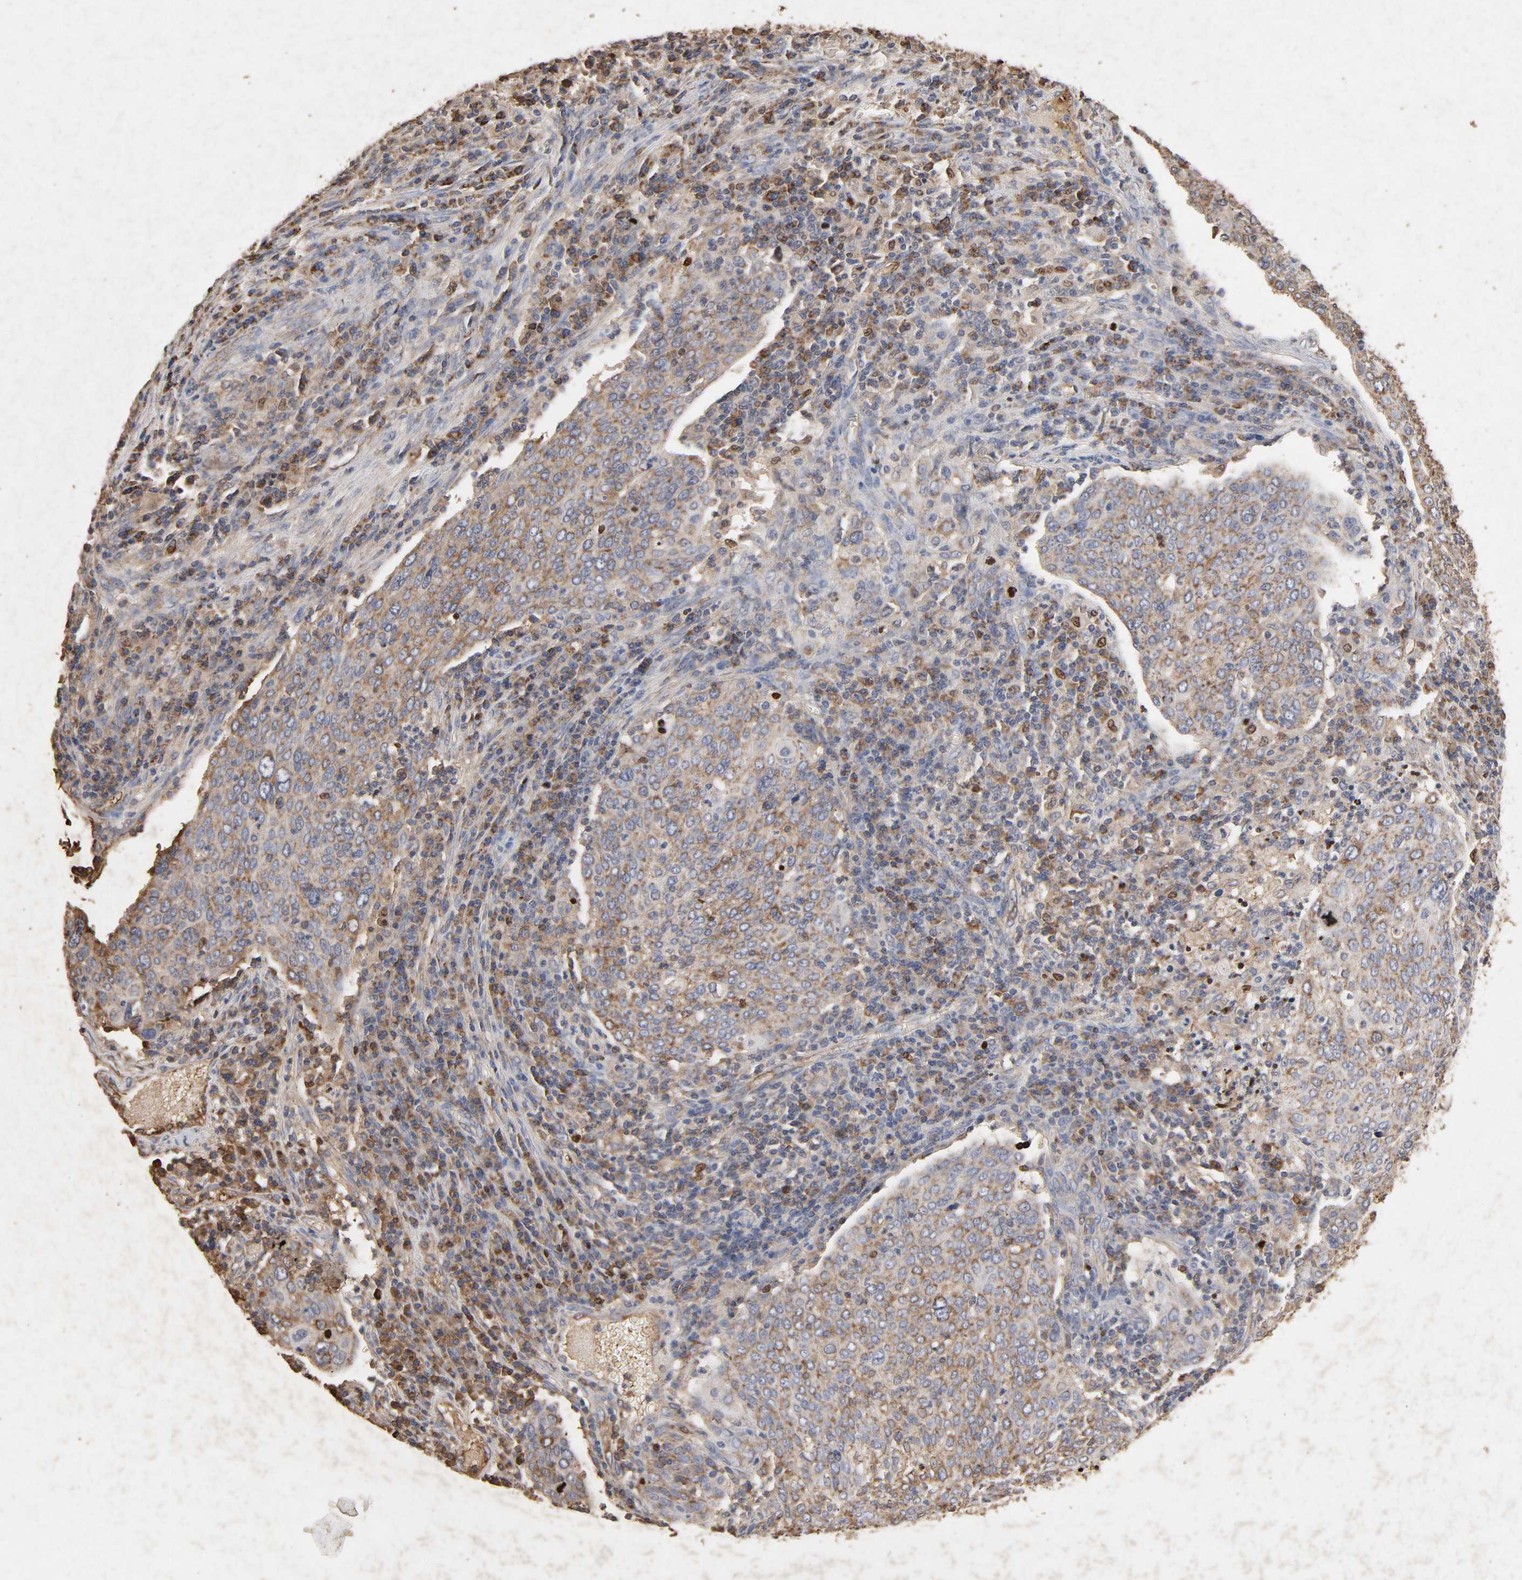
{"staining": {"intensity": "moderate", "quantity": ">75%", "location": "cytoplasmic/membranous"}, "tissue": "cervical cancer", "cell_type": "Tumor cells", "image_type": "cancer", "snomed": [{"axis": "morphology", "description": "Squamous cell carcinoma, NOS"}, {"axis": "topography", "description": "Cervix"}], "caption": "Immunohistochemical staining of squamous cell carcinoma (cervical) shows medium levels of moderate cytoplasmic/membranous protein staining in approximately >75% of tumor cells. (Stains: DAB (3,3'-diaminobenzidine) in brown, nuclei in blue, Microscopy: brightfield microscopy at high magnification).", "gene": "CYCS", "patient": {"sex": "female", "age": 40}}